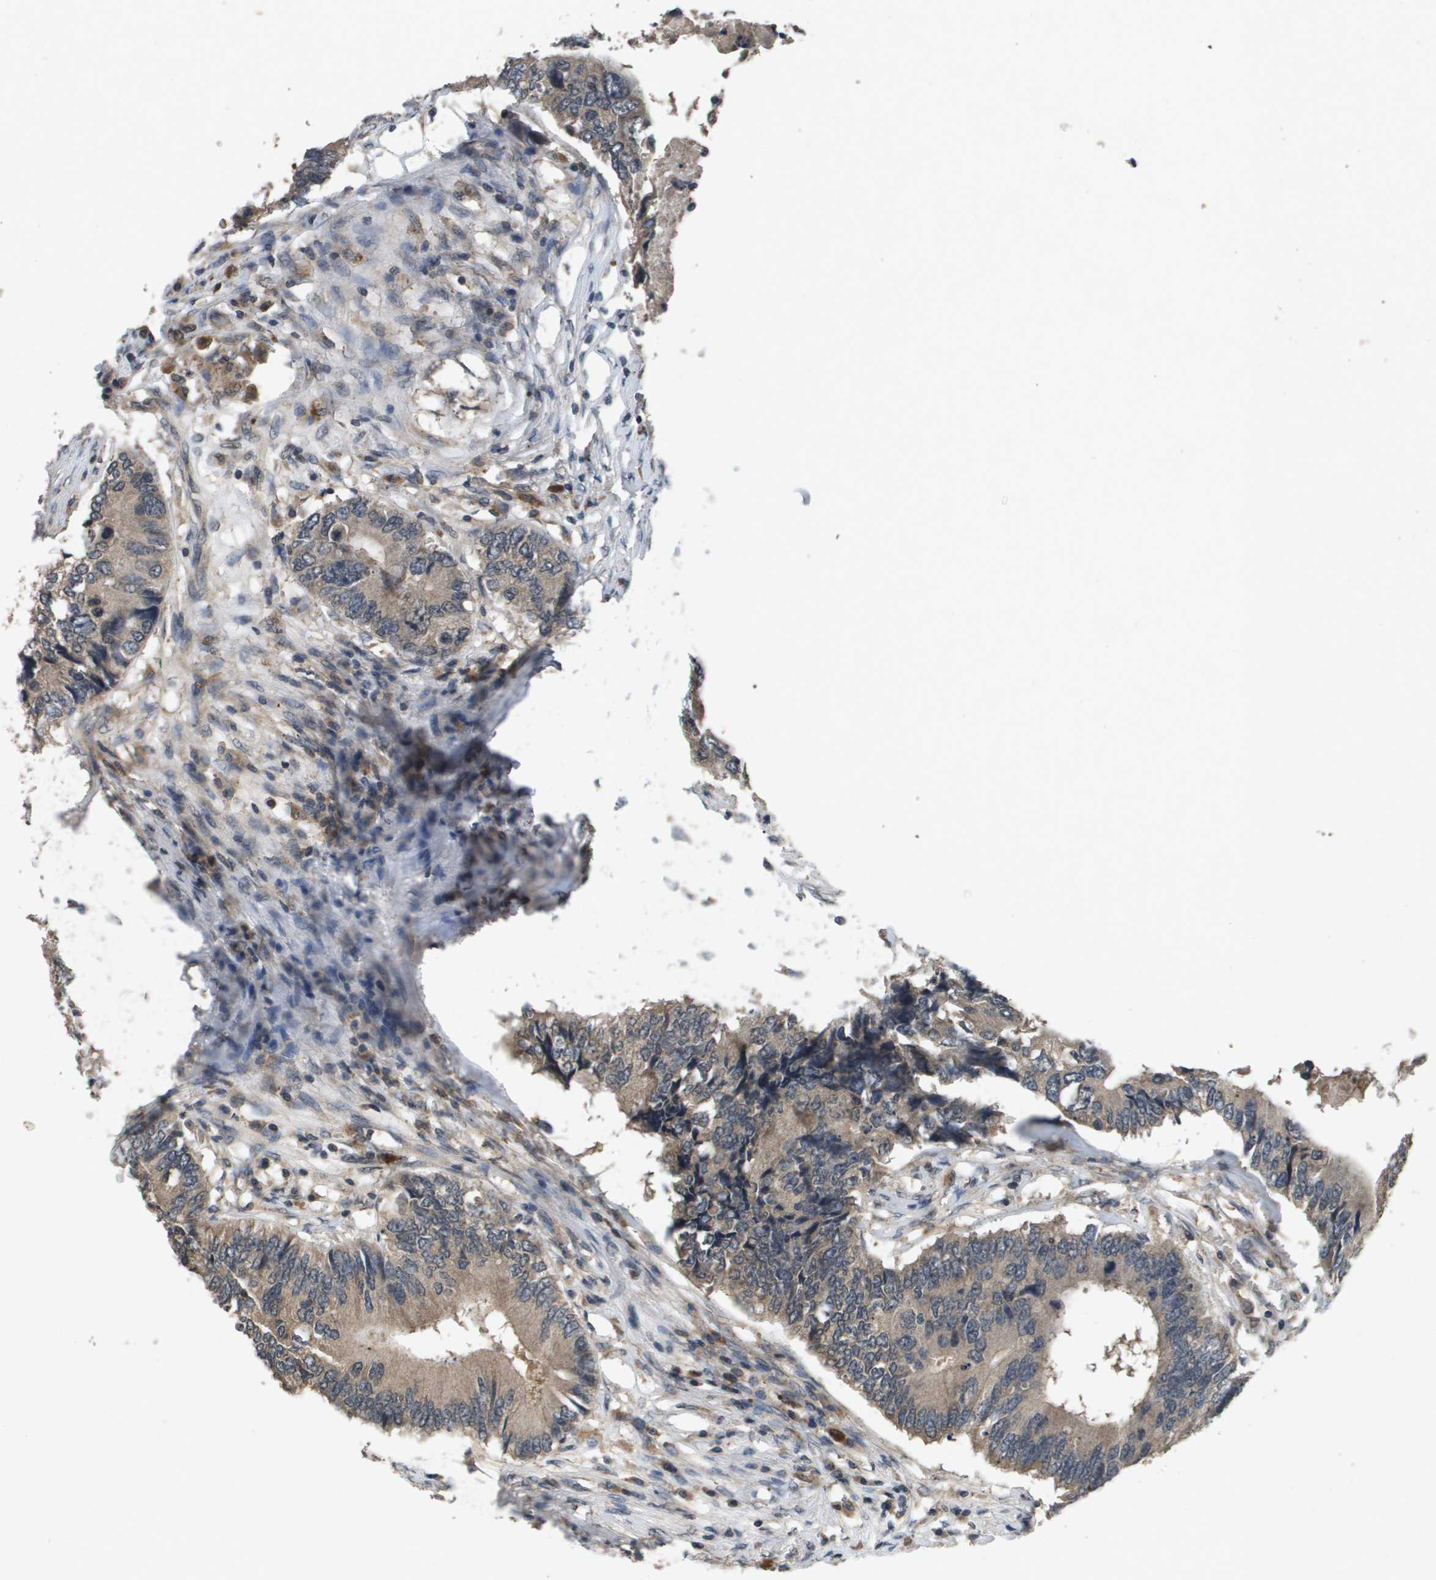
{"staining": {"intensity": "moderate", "quantity": ">75%", "location": "cytoplasmic/membranous"}, "tissue": "colorectal cancer", "cell_type": "Tumor cells", "image_type": "cancer", "snomed": [{"axis": "morphology", "description": "Adenocarcinoma, NOS"}, {"axis": "topography", "description": "Colon"}], "caption": "Tumor cells display medium levels of moderate cytoplasmic/membranous expression in approximately >75% of cells in human adenocarcinoma (colorectal).", "gene": "PROC", "patient": {"sex": "male", "age": 71}}